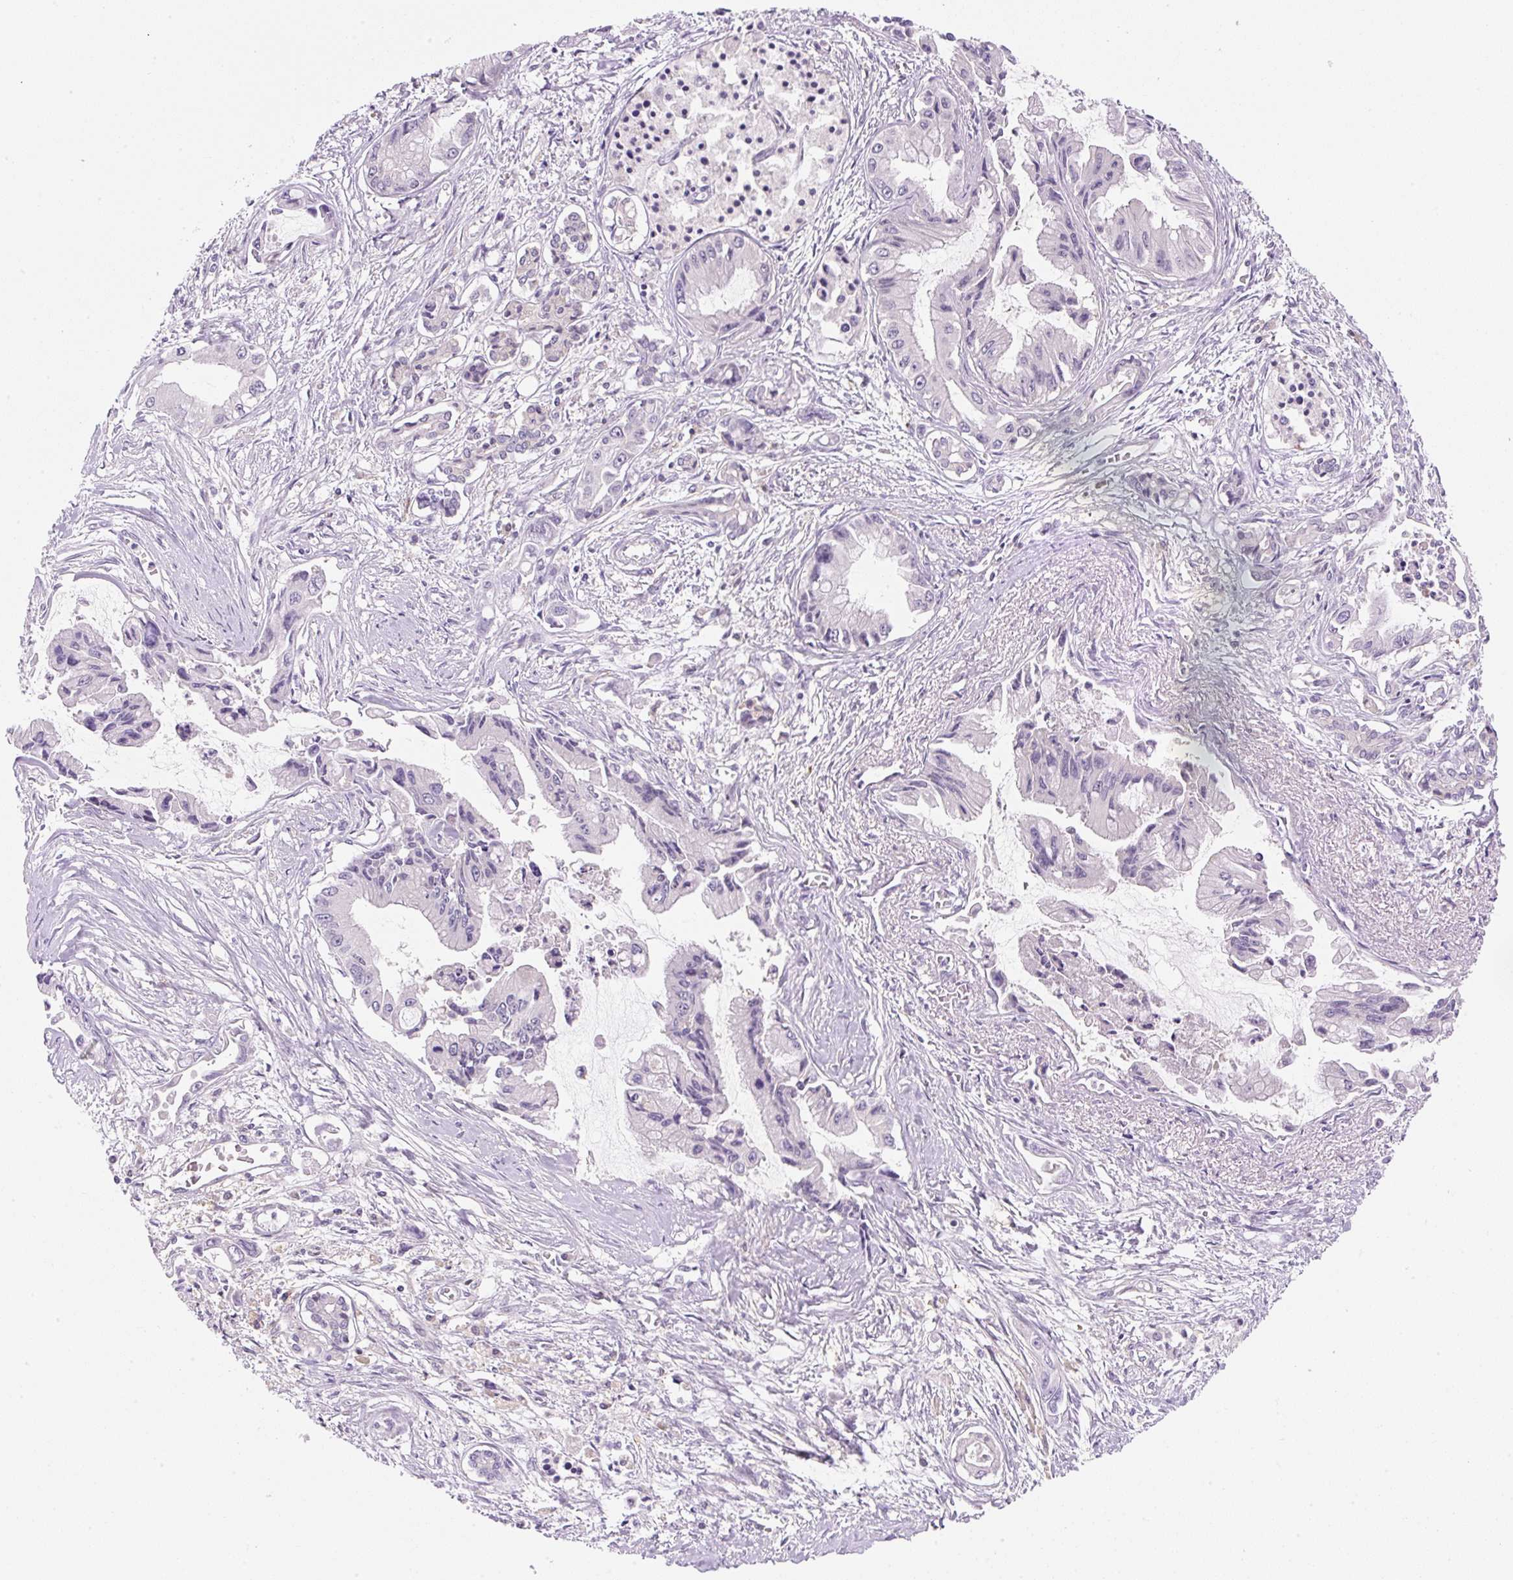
{"staining": {"intensity": "negative", "quantity": "none", "location": "none"}, "tissue": "pancreatic cancer", "cell_type": "Tumor cells", "image_type": "cancer", "snomed": [{"axis": "morphology", "description": "Adenocarcinoma, NOS"}, {"axis": "topography", "description": "Pancreas"}], "caption": "Tumor cells are negative for protein expression in human adenocarcinoma (pancreatic). (Stains: DAB (3,3'-diaminobenzidine) immunohistochemistry (IHC) with hematoxylin counter stain, Microscopy: brightfield microscopy at high magnification).", "gene": "OMA1", "patient": {"sex": "male", "age": 84}}